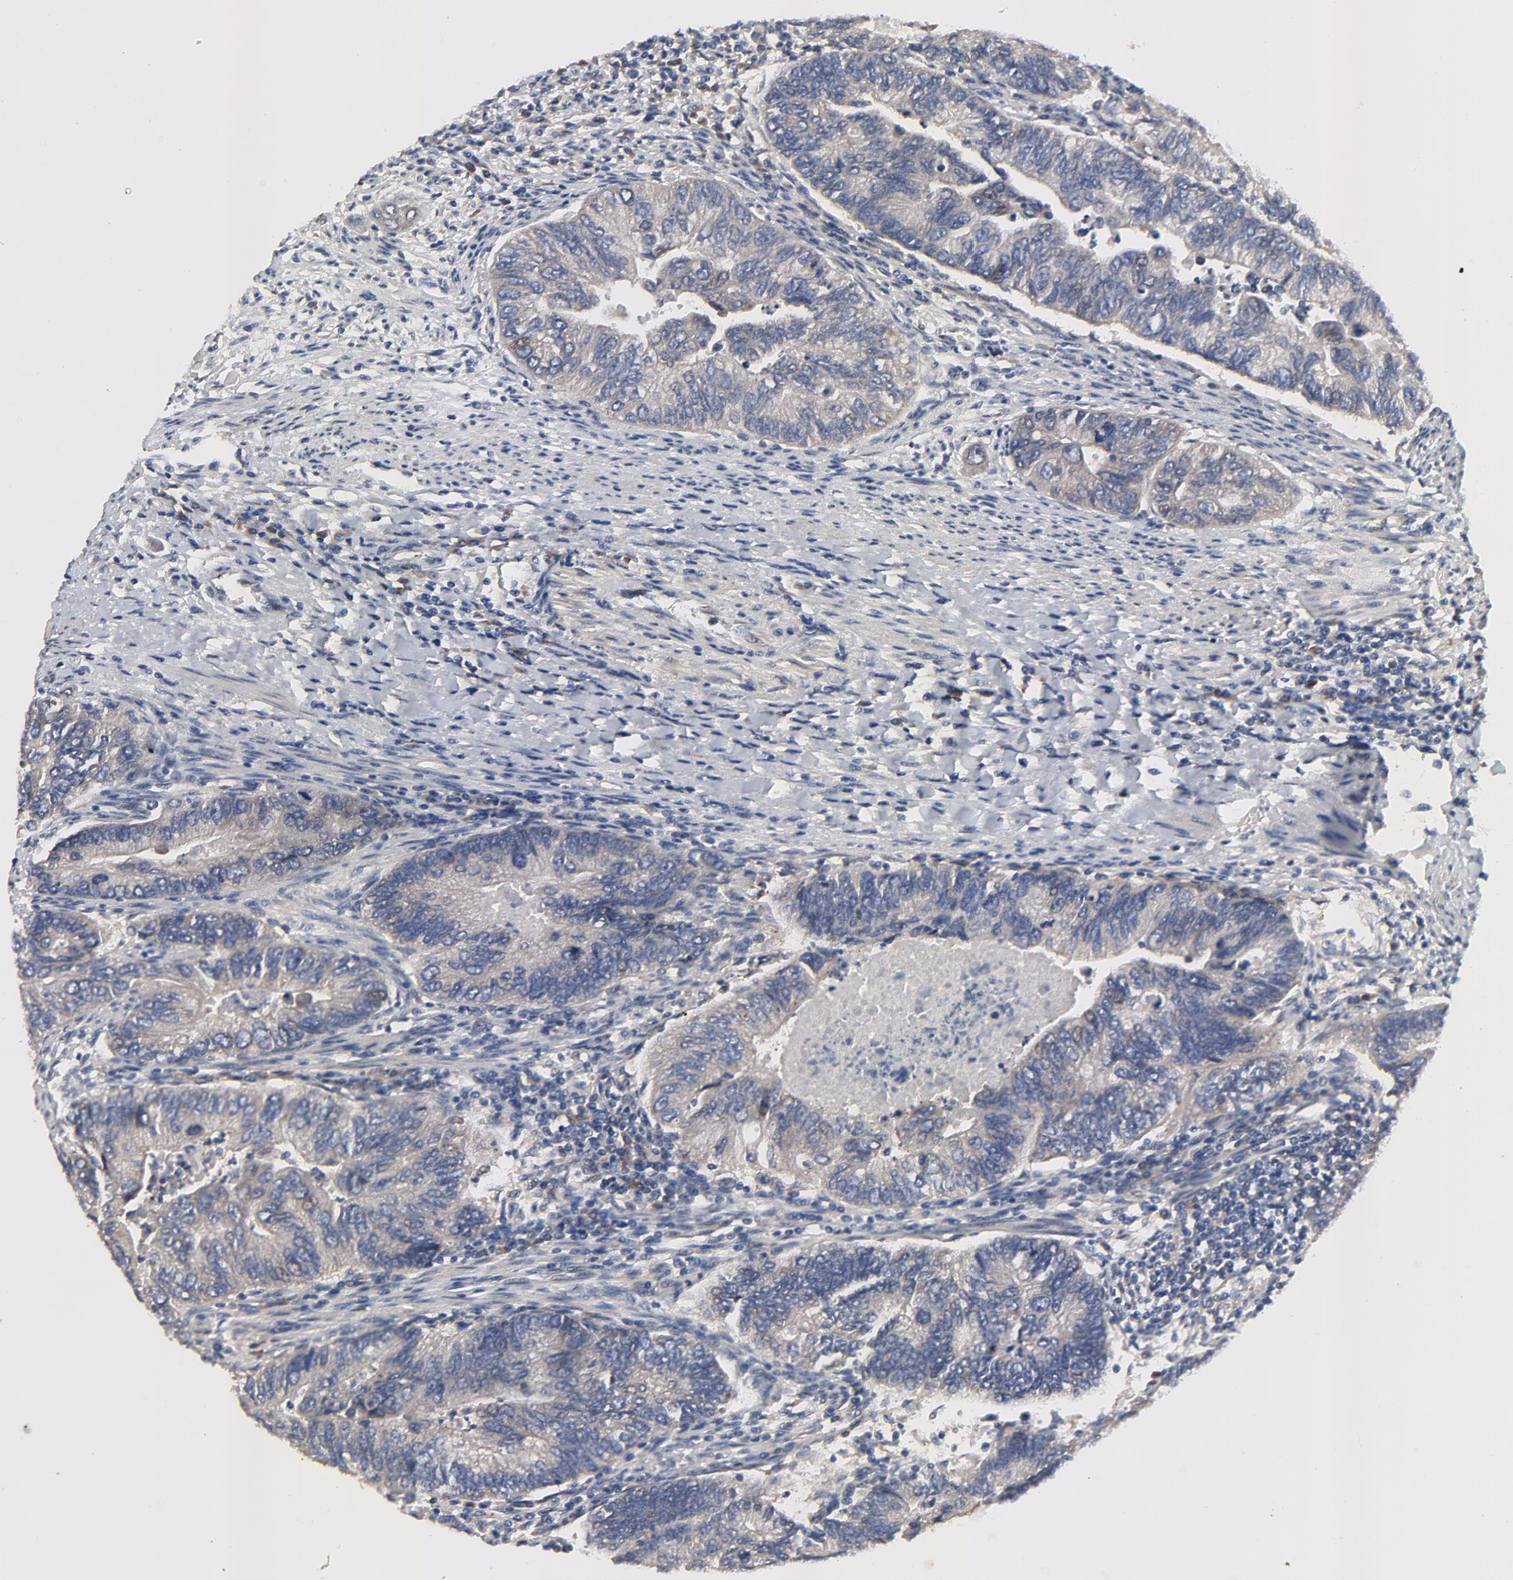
{"staining": {"intensity": "weak", "quantity": "25%-75%", "location": "cytoplasmic/membranous"}, "tissue": "colorectal cancer", "cell_type": "Tumor cells", "image_type": "cancer", "snomed": [{"axis": "morphology", "description": "Adenocarcinoma, NOS"}, {"axis": "topography", "description": "Colon"}], "caption": "A micrograph of human adenocarcinoma (colorectal) stained for a protein demonstrates weak cytoplasmic/membranous brown staining in tumor cells.", "gene": "VAV2", "patient": {"sex": "female", "age": 11}}